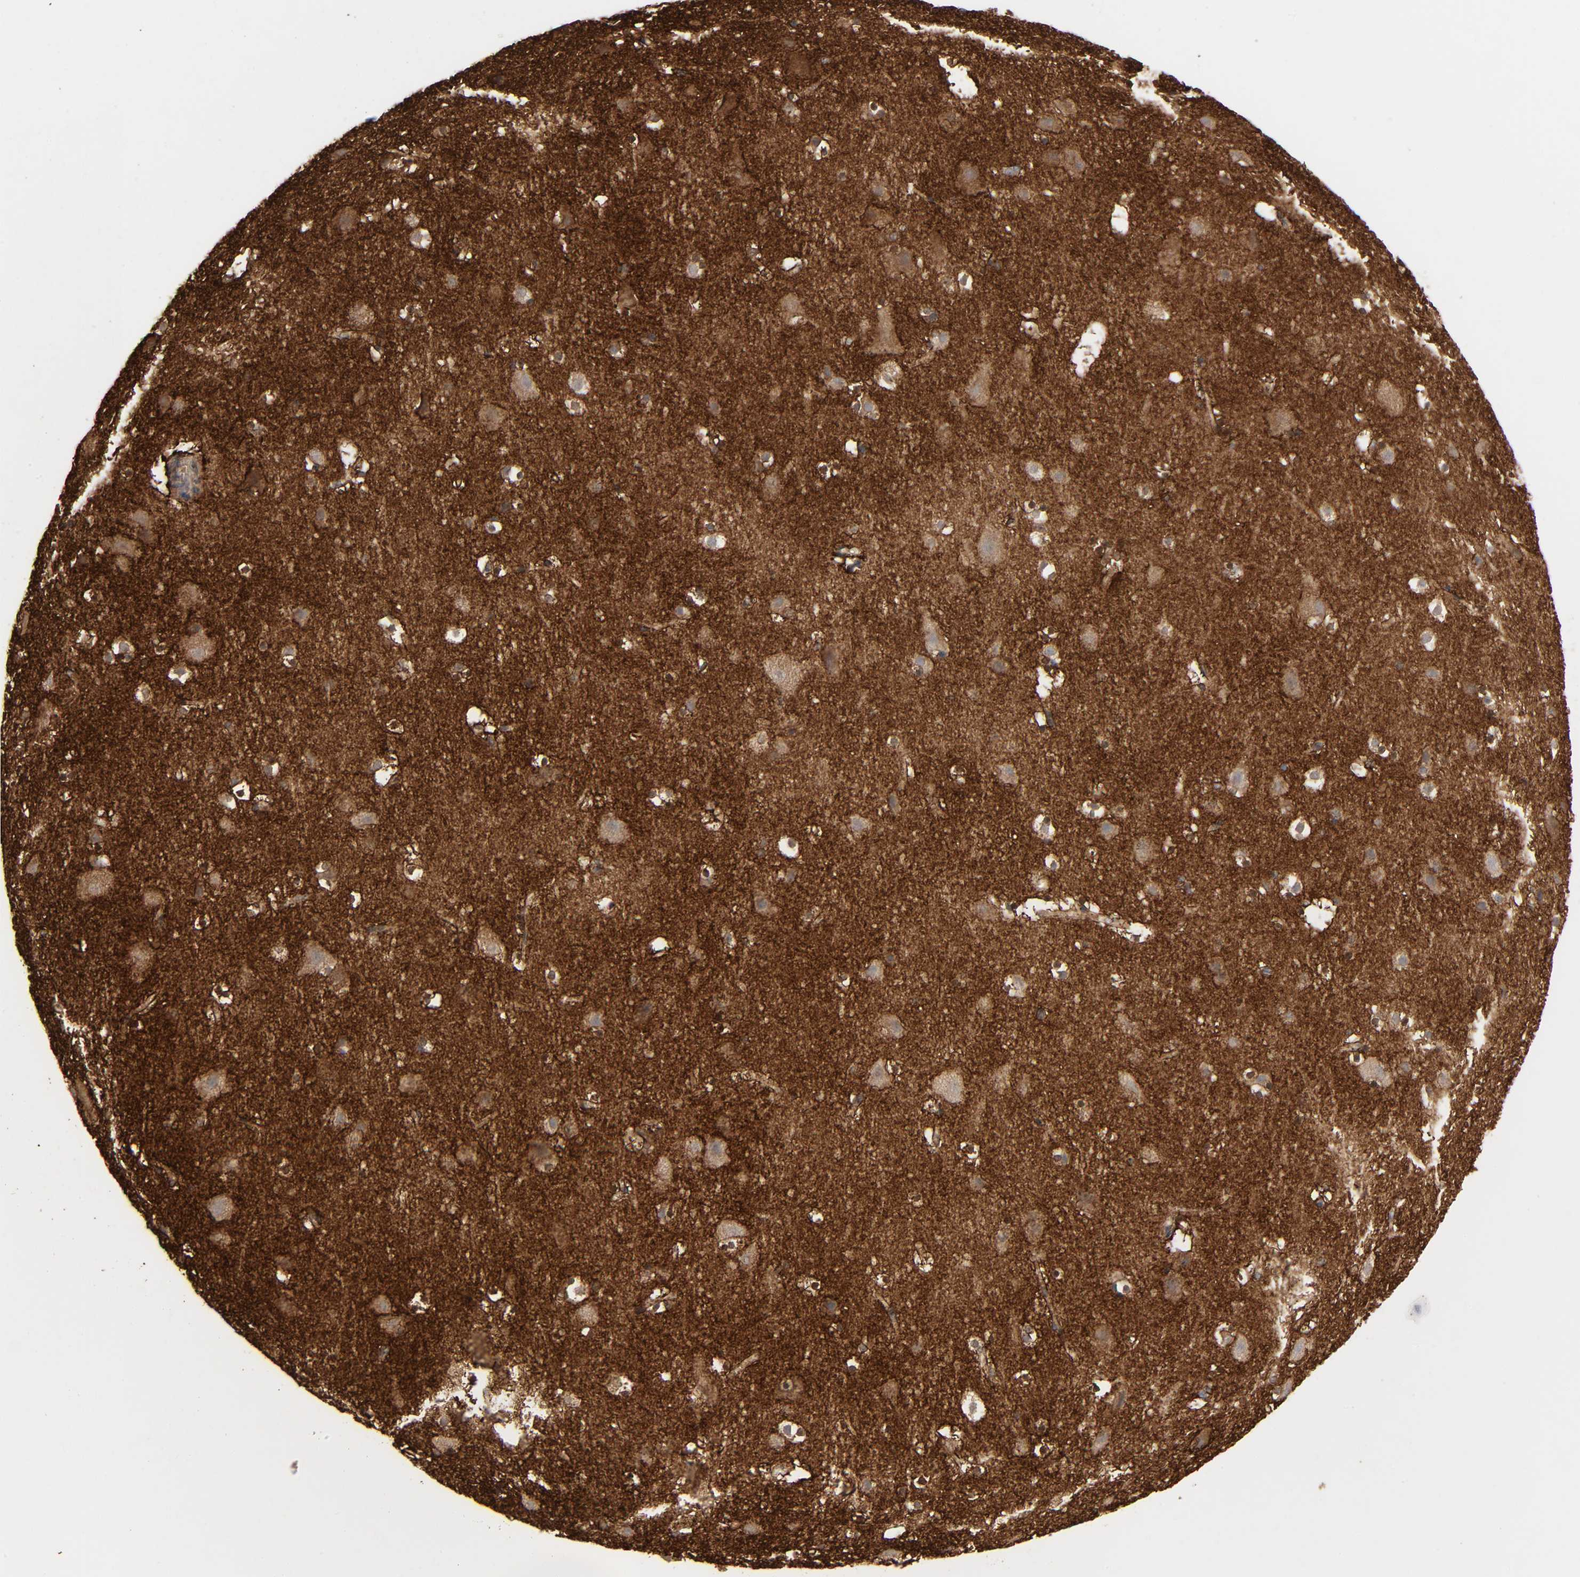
{"staining": {"intensity": "moderate", "quantity": ">75%", "location": "cytoplasmic/membranous"}, "tissue": "cerebral cortex", "cell_type": "Endothelial cells", "image_type": "normal", "snomed": [{"axis": "morphology", "description": "Normal tissue, NOS"}, {"axis": "topography", "description": "Cerebral cortex"}], "caption": "Protein expression analysis of benign cerebral cortex exhibits moderate cytoplasmic/membranous positivity in approximately >75% of endothelial cells. (DAB (3,3'-diaminobenzidine) = brown stain, brightfield microscopy at high magnification).", "gene": "NDRG2", "patient": {"sex": "male", "age": 45}}